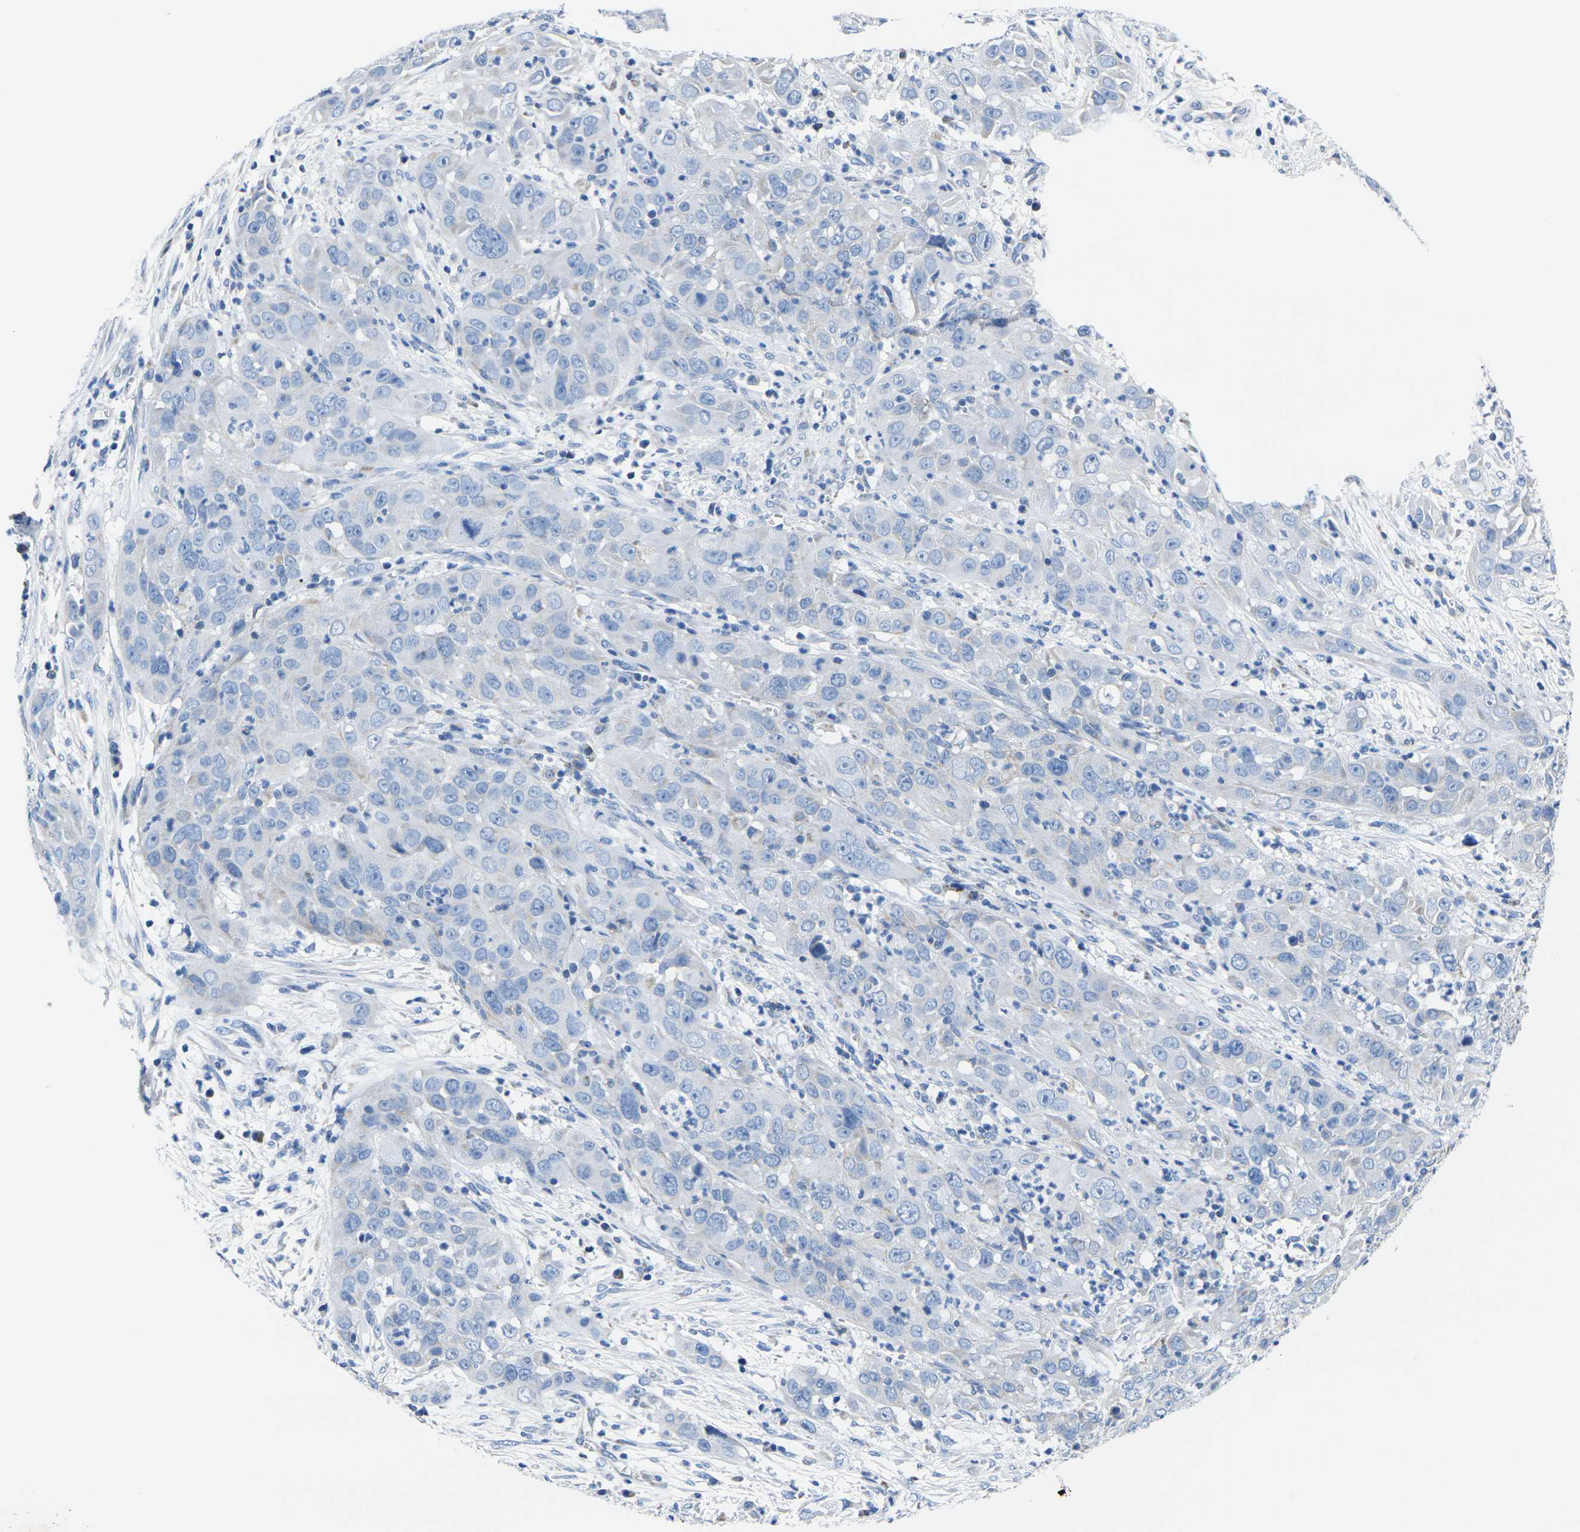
{"staining": {"intensity": "negative", "quantity": "none", "location": "none"}, "tissue": "cervical cancer", "cell_type": "Tumor cells", "image_type": "cancer", "snomed": [{"axis": "morphology", "description": "Squamous cell carcinoma, NOS"}, {"axis": "topography", "description": "Cervix"}], "caption": "Human cervical cancer (squamous cell carcinoma) stained for a protein using immunohistochemistry (IHC) shows no expression in tumor cells.", "gene": "TMEM204", "patient": {"sex": "female", "age": 32}}